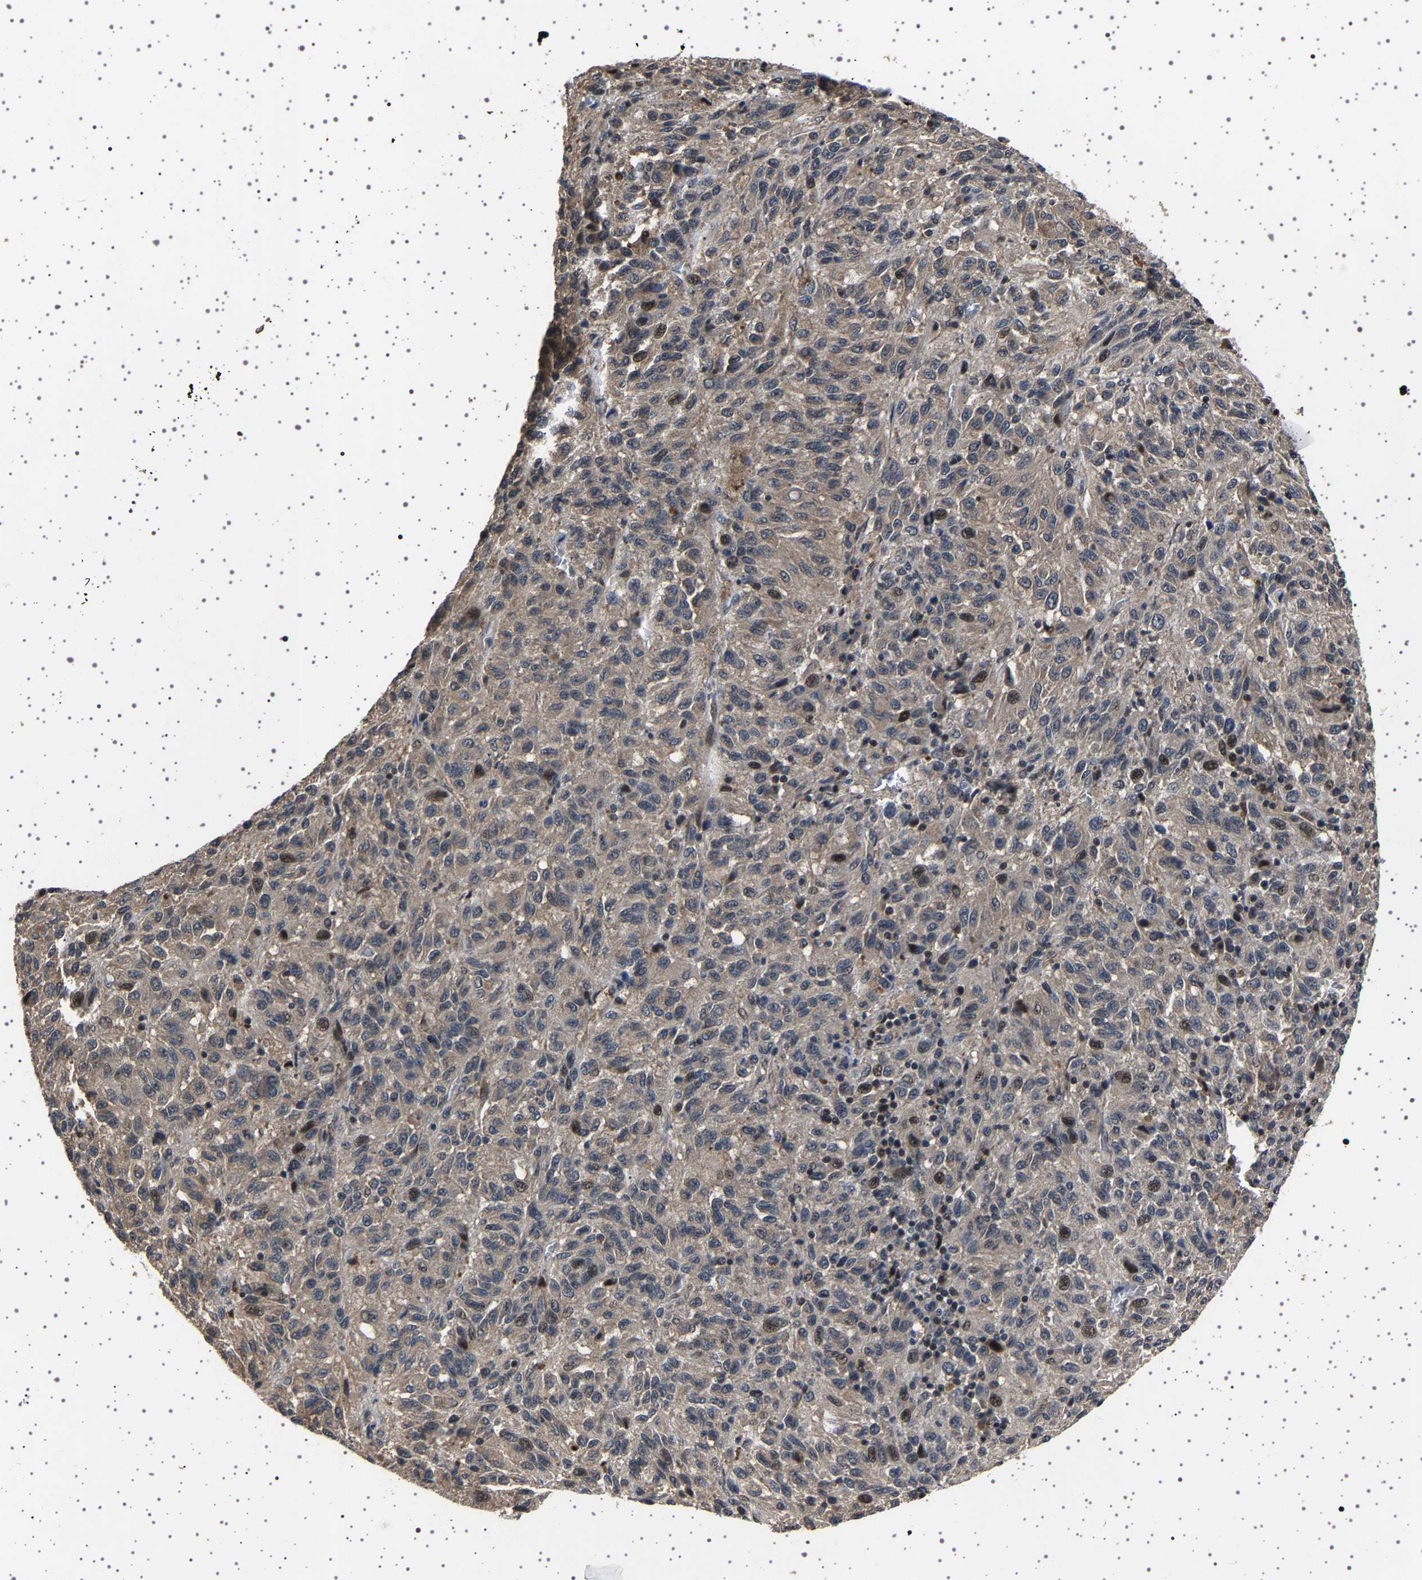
{"staining": {"intensity": "weak", "quantity": "<25%", "location": "cytoplasmic/membranous"}, "tissue": "melanoma", "cell_type": "Tumor cells", "image_type": "cancer", "snomed": [{"axis": "morphology", "description": "Malignant melanoma, Metastatic site"}, {"axis": "topography", "description": "Lung"}], "caption": "High magnification brightfield microscopy of melanoma stained with DAB (3,3'-diaminobenzidine) (brown) and counterstained with hematoxylin (blue): tumor cells show no significant positivity.", "gene": "NCKAP1", "patient": {"sex": "male", "age": 64}}